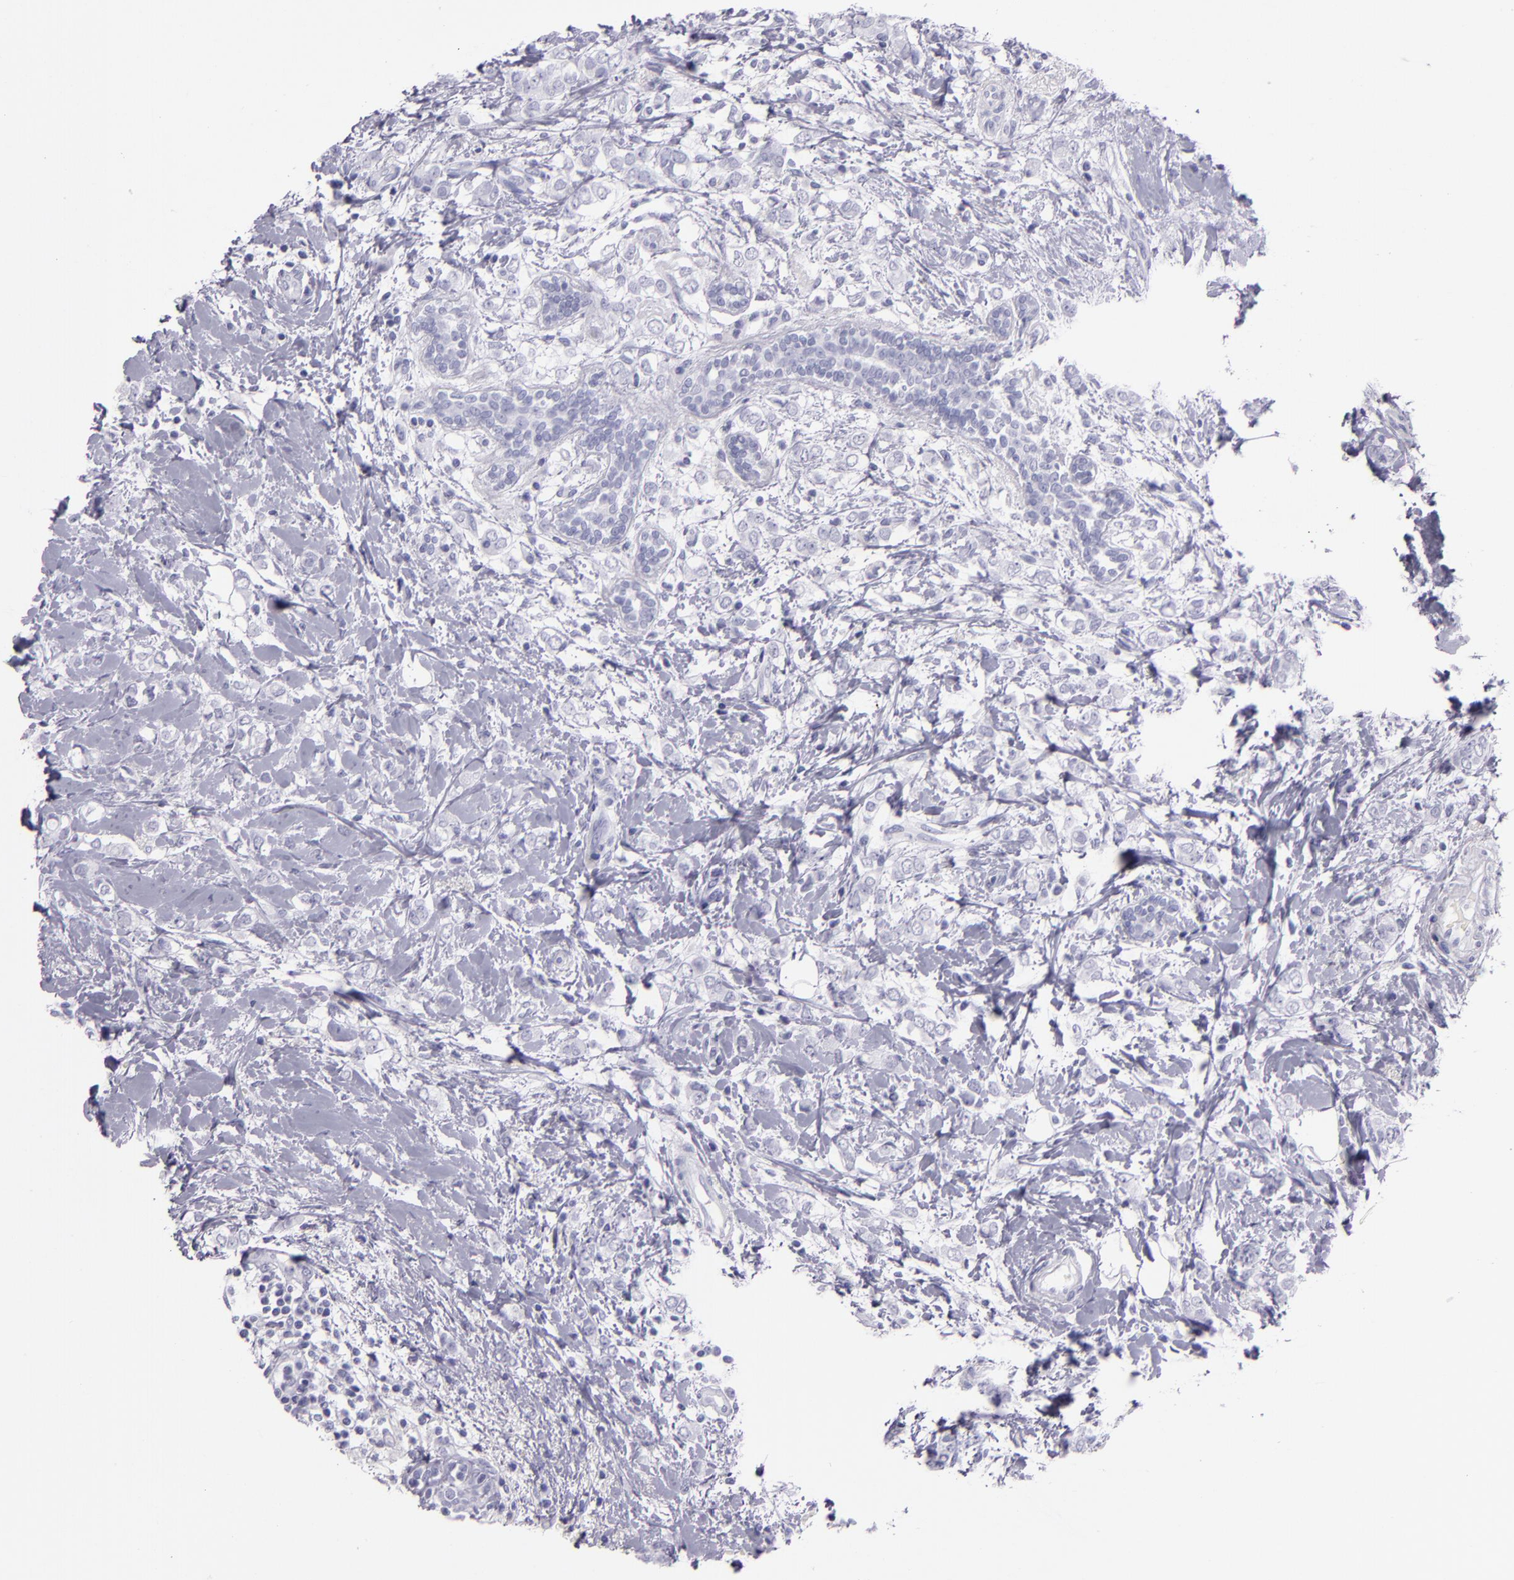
{"staining": {"intensity": "negative", "quantity": "none", "location": "none"}, "tissue": "breast cancer", "cell_type": "Tumor cells", "image_type": "cancer", "snomed": [{"axis": "morphology", "description": "Normal tissue, NOS"}, {"axis": "morphology", "description": "Lobular carcinoma"}, {"axis": "topography", "description": "Breast"}], "caption": "Immunohistochemistry (IHC) of human lobular carcinoma (breast) exhibits no expression in tumor cells.", "gene": "CR2", "patient": {"sex": "female", "age": 47}}